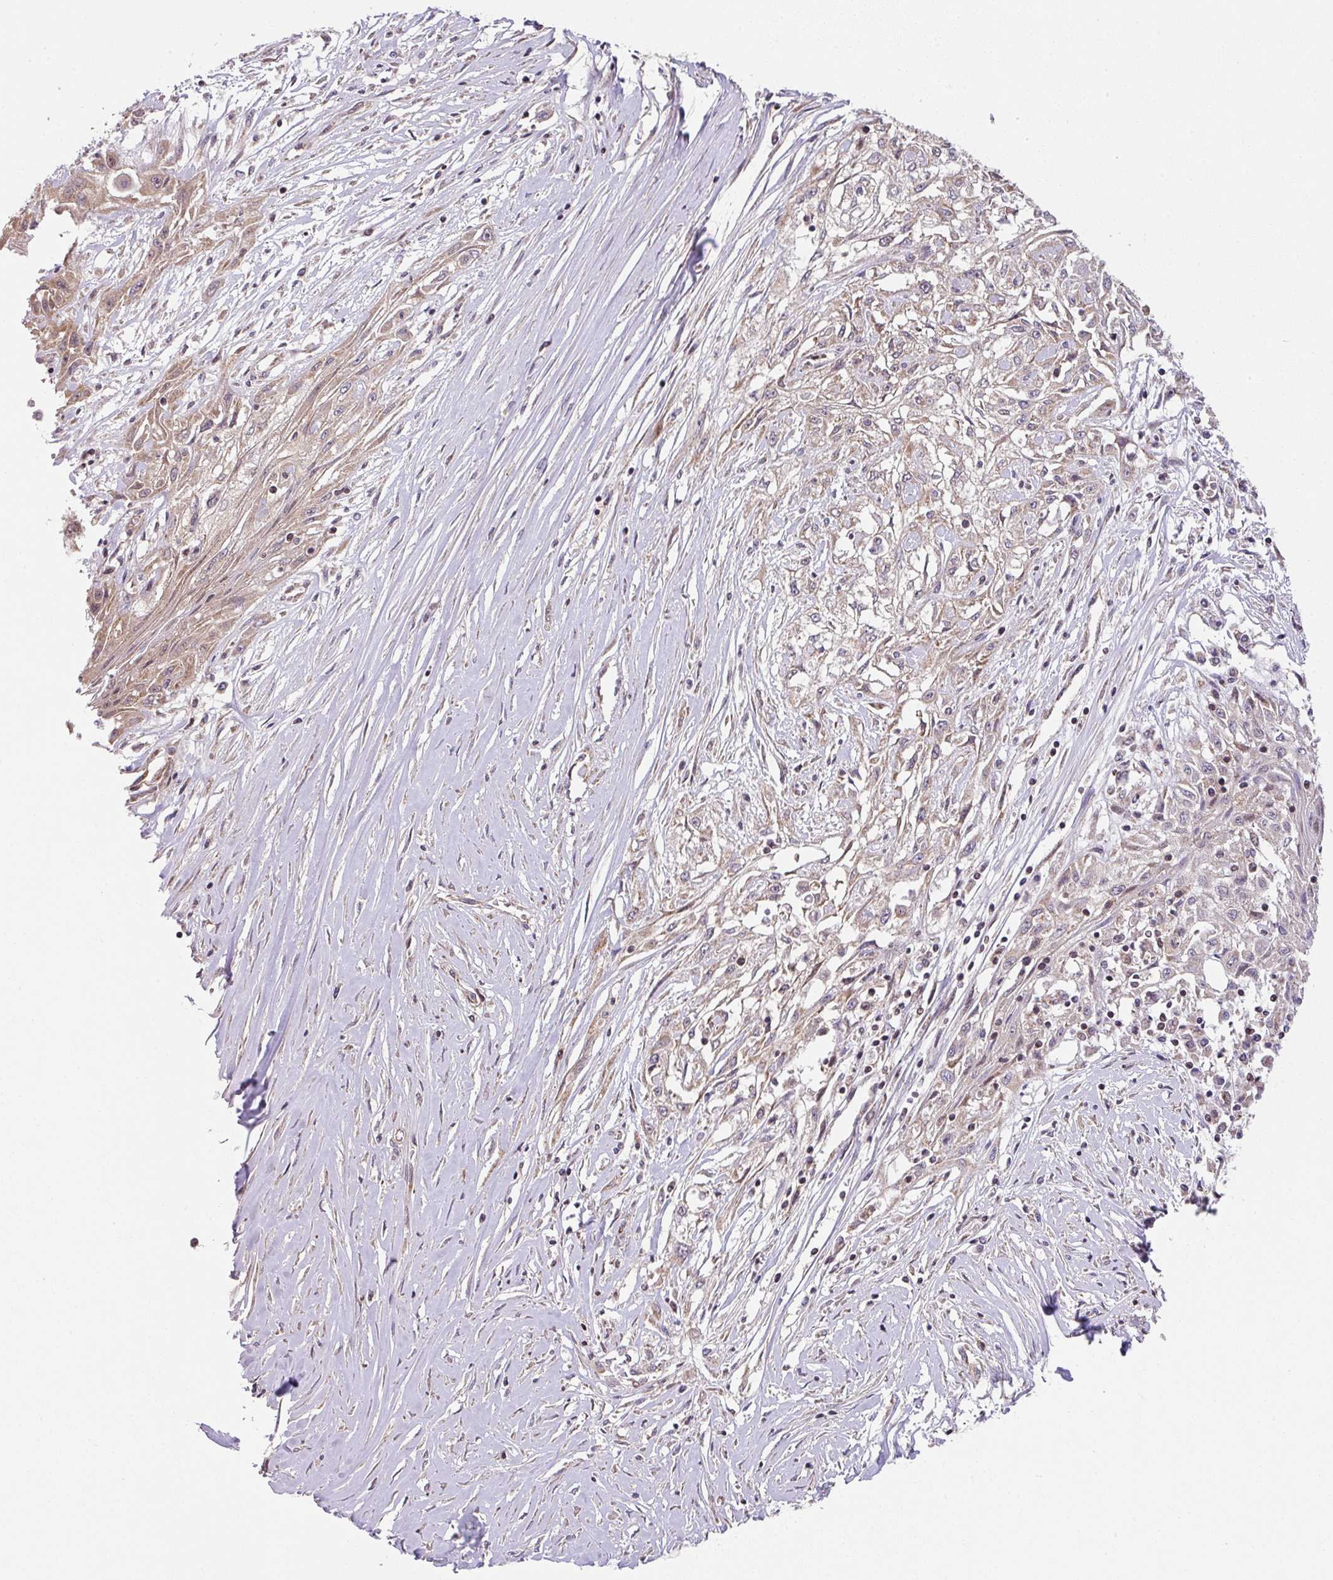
{"staining": {"intensity": "weak", "quantity": "25%-75%", "location": "cytoplasmic/membranous"}, "tissue": "skin cancer", "cell_type": "Tumor cells", "image_type": "cancer", "snomed": [{"axis": "morphology", "description": "Squamous cell carcinoma, NOS"}, {"axis": "morphology", "description": "Squamous cell carcinoma, metastatic, NOS"}, {"axis": "topography", "description": "Skin"}, {"axis": "topography", "description": "Lymph node"}], "caption": "Skin cancer stained with a brown dye displays weak cytoplasmic/membranous positive positivity in about 25%-75% of tumor cells.", "gene": "PLK1", "patient": {"sex": "male", "age": 75}}